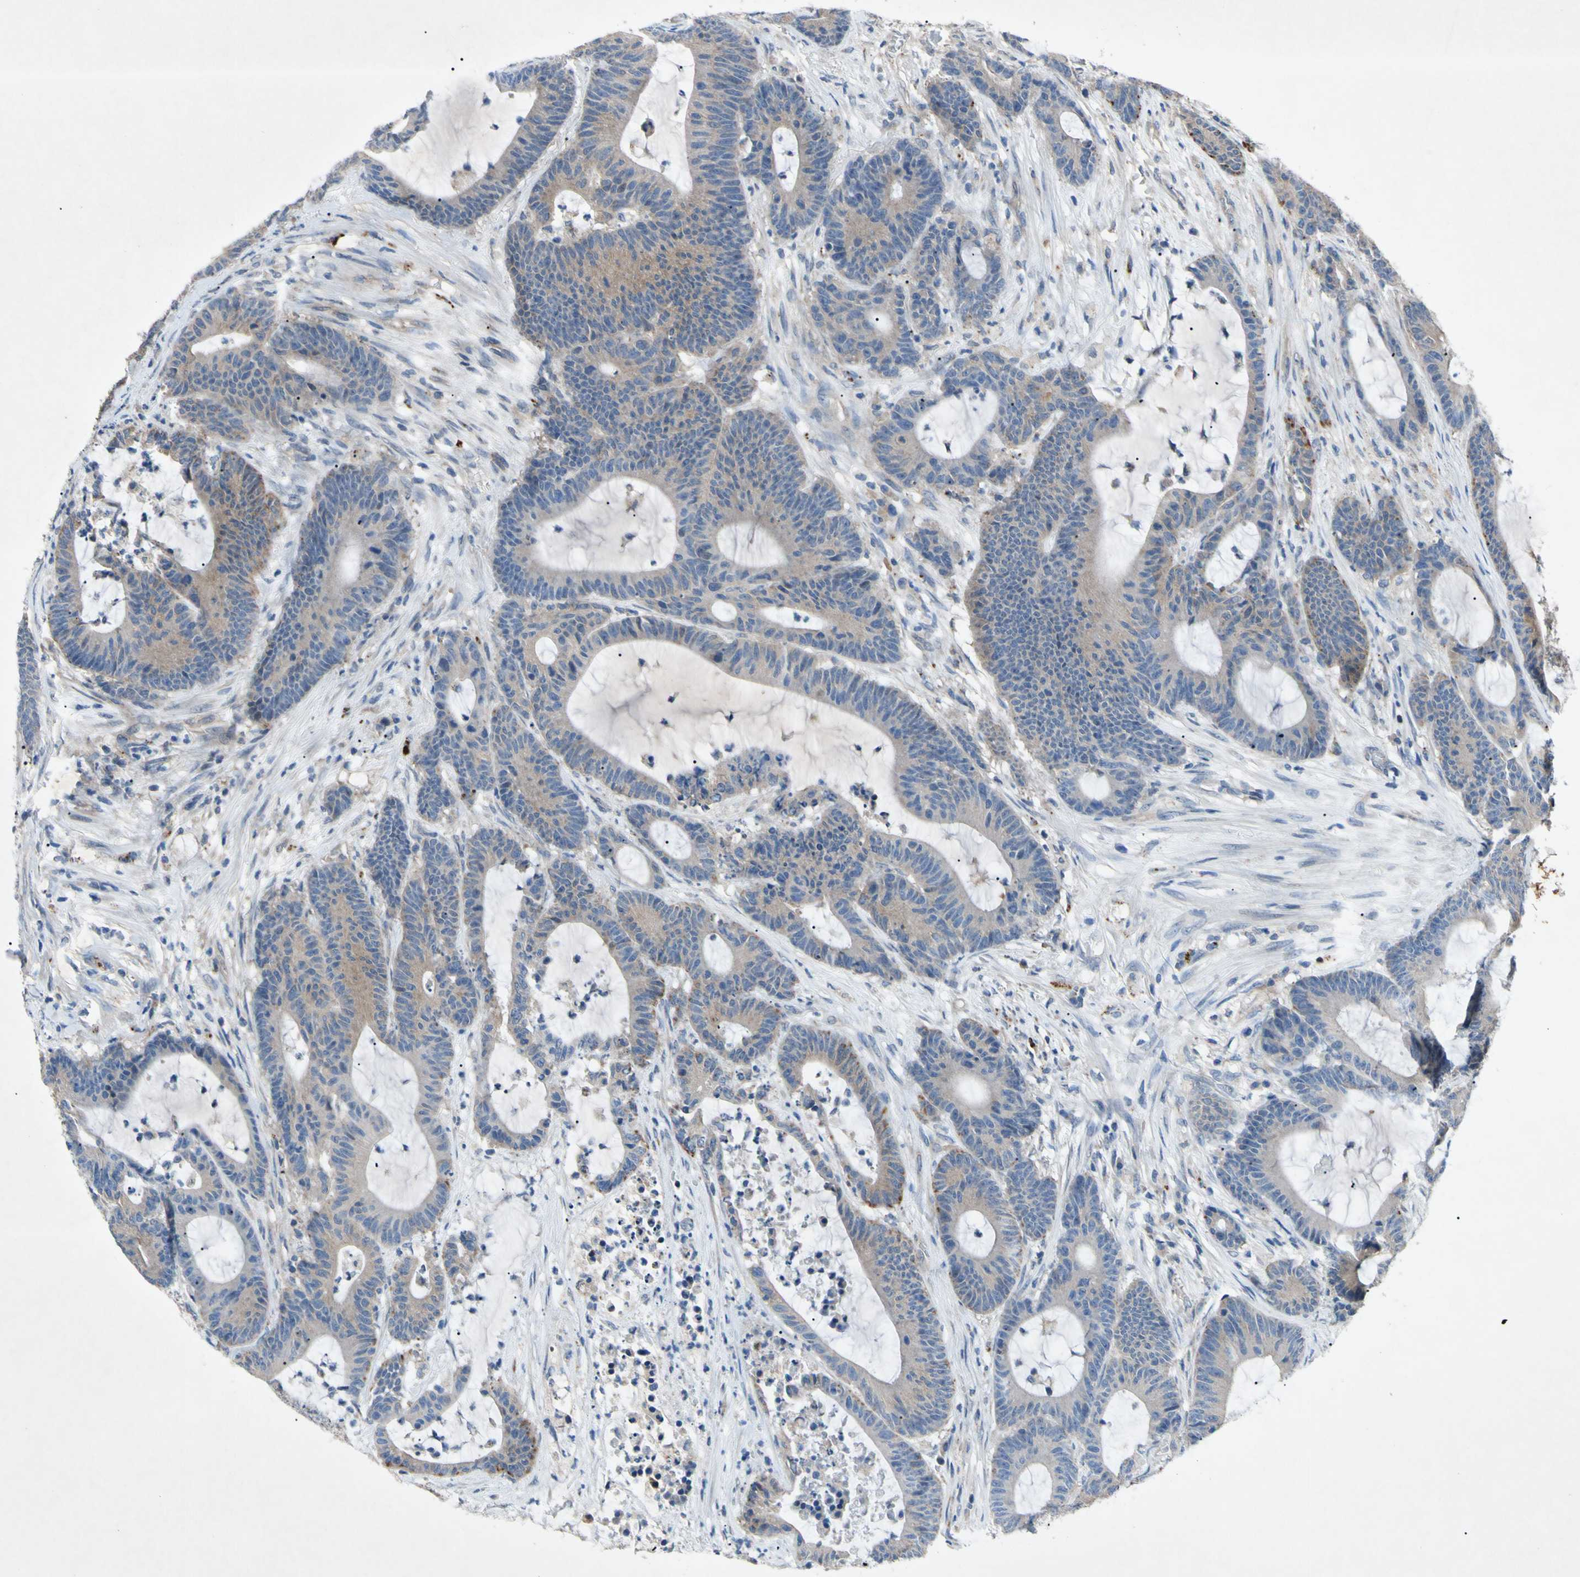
{"staining": {"intensity": "moderate", "quantity": ">75%", "location": "cytoplasmic/membranous"}, "tissue": "colorectal cancer", "cell_type": "Tumor cells", "image_type": "cancer", "snomed": [{"axis": "morphology", "description": "Adenocarcinoma, NOS"}, {"axis": "topography", "description": "Colon"}], "caption": "Brown immunohistochemical staining in human colorectal cancer demonstrates moderate cytoplasmic/membranous staining in about >75% of tumor cells. The protein is stained brown, and the nuclei are stained in blue (DAB IHC with brightfield microscopy, high magnification).", "gene": "HILPDA", "patient": {"sex": "female", "age": 84}}